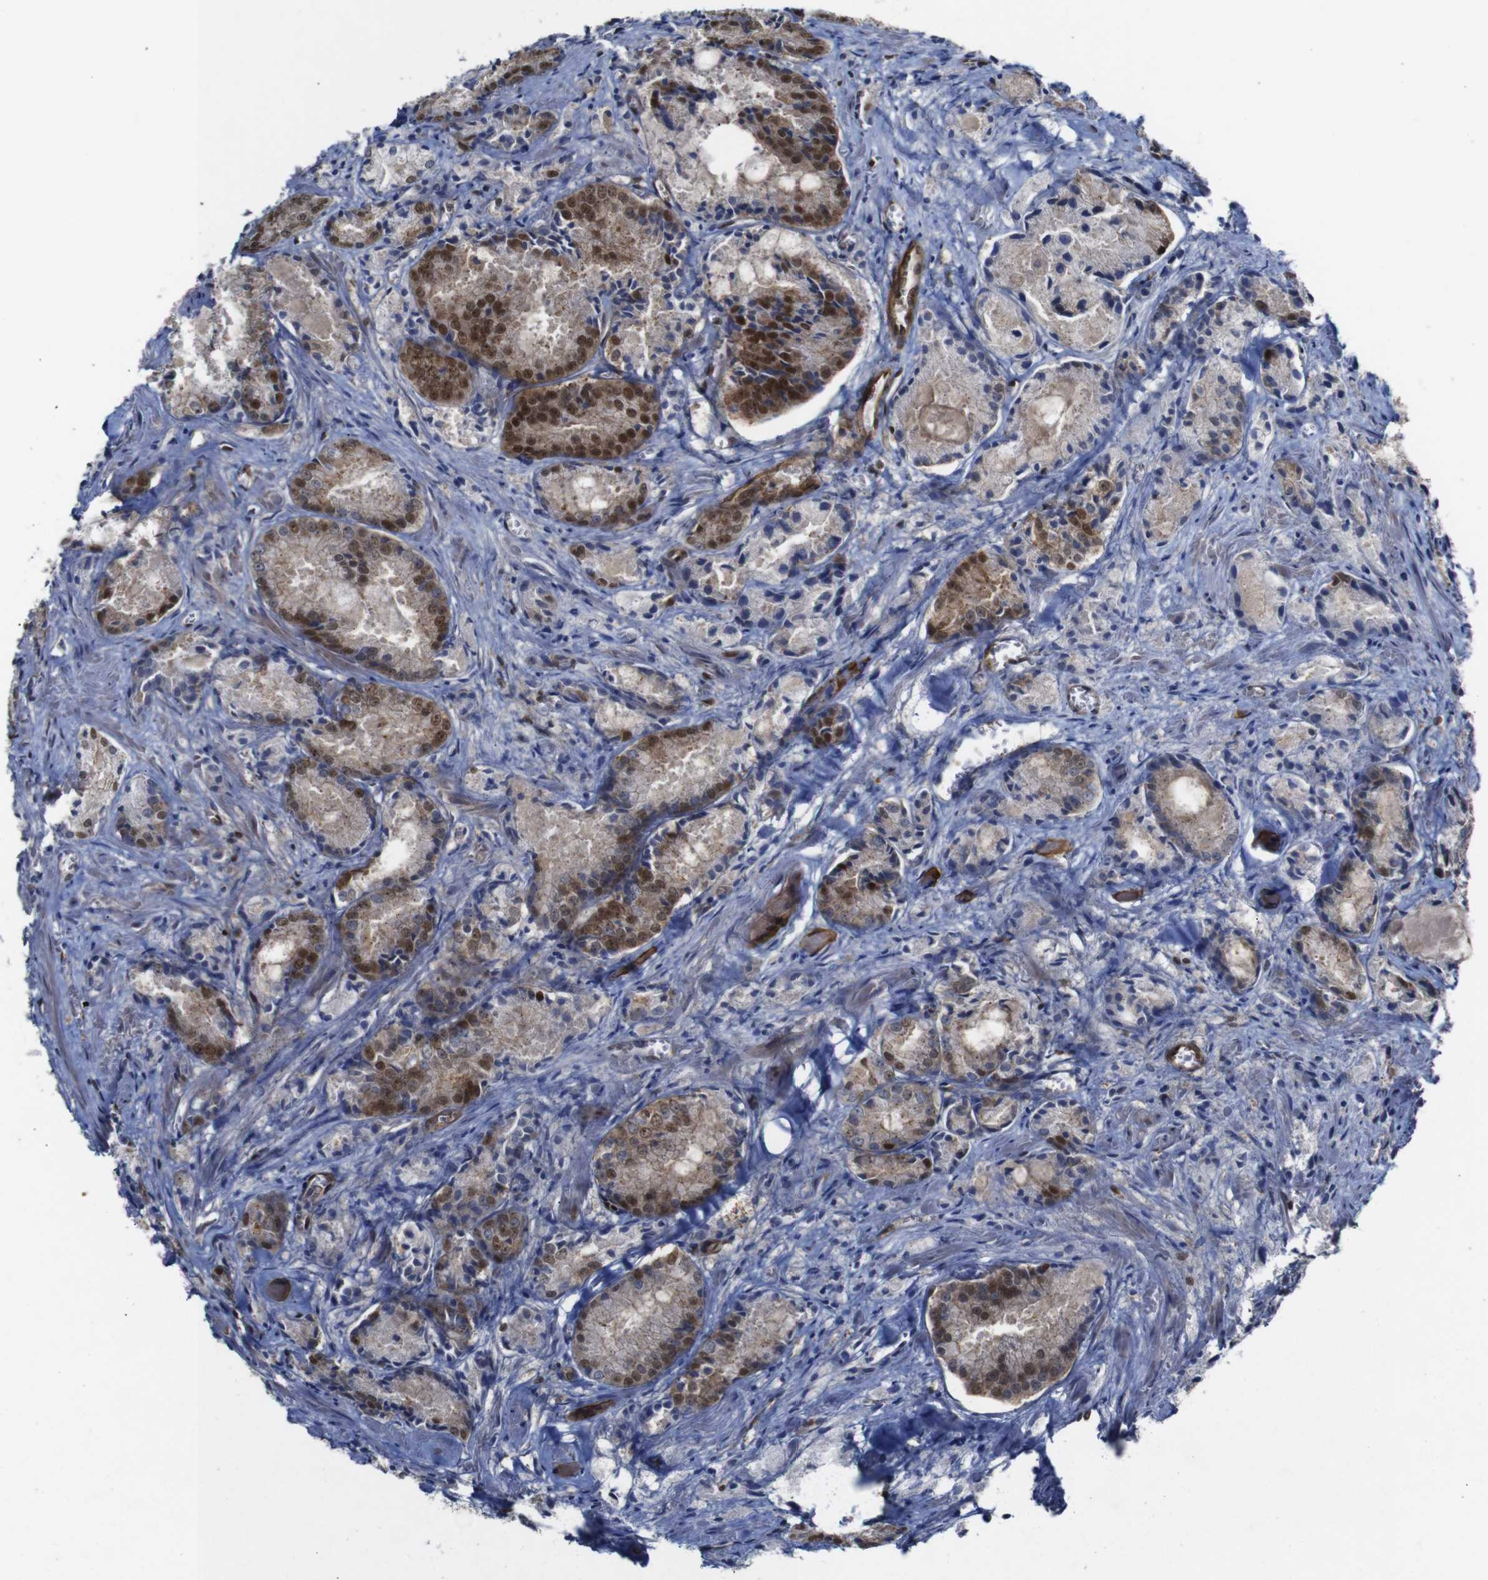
{"staining": {"intensity": "moderate", "quantity": "25%-75%", "location": "cytoplasmic/membranous,nuclear"}, "tissue": "prostate cancer", "cell_type": "Tumor cells", "image_type": "cancer", "snomed": [{"axis": "morphology", "description": "Adenocarcinoma, Low grade"}, {"axis": "topography", "description": "Prostate"}], "caption": "This is an image of IHC staining of prostate adenocarcinoma (low-grade), which shows moderate expression in the cytoplasmic/membranous and nuclear of tumor cells.", "gene": "NANOS1", "patient": {"sex": "male", "age": 64}}